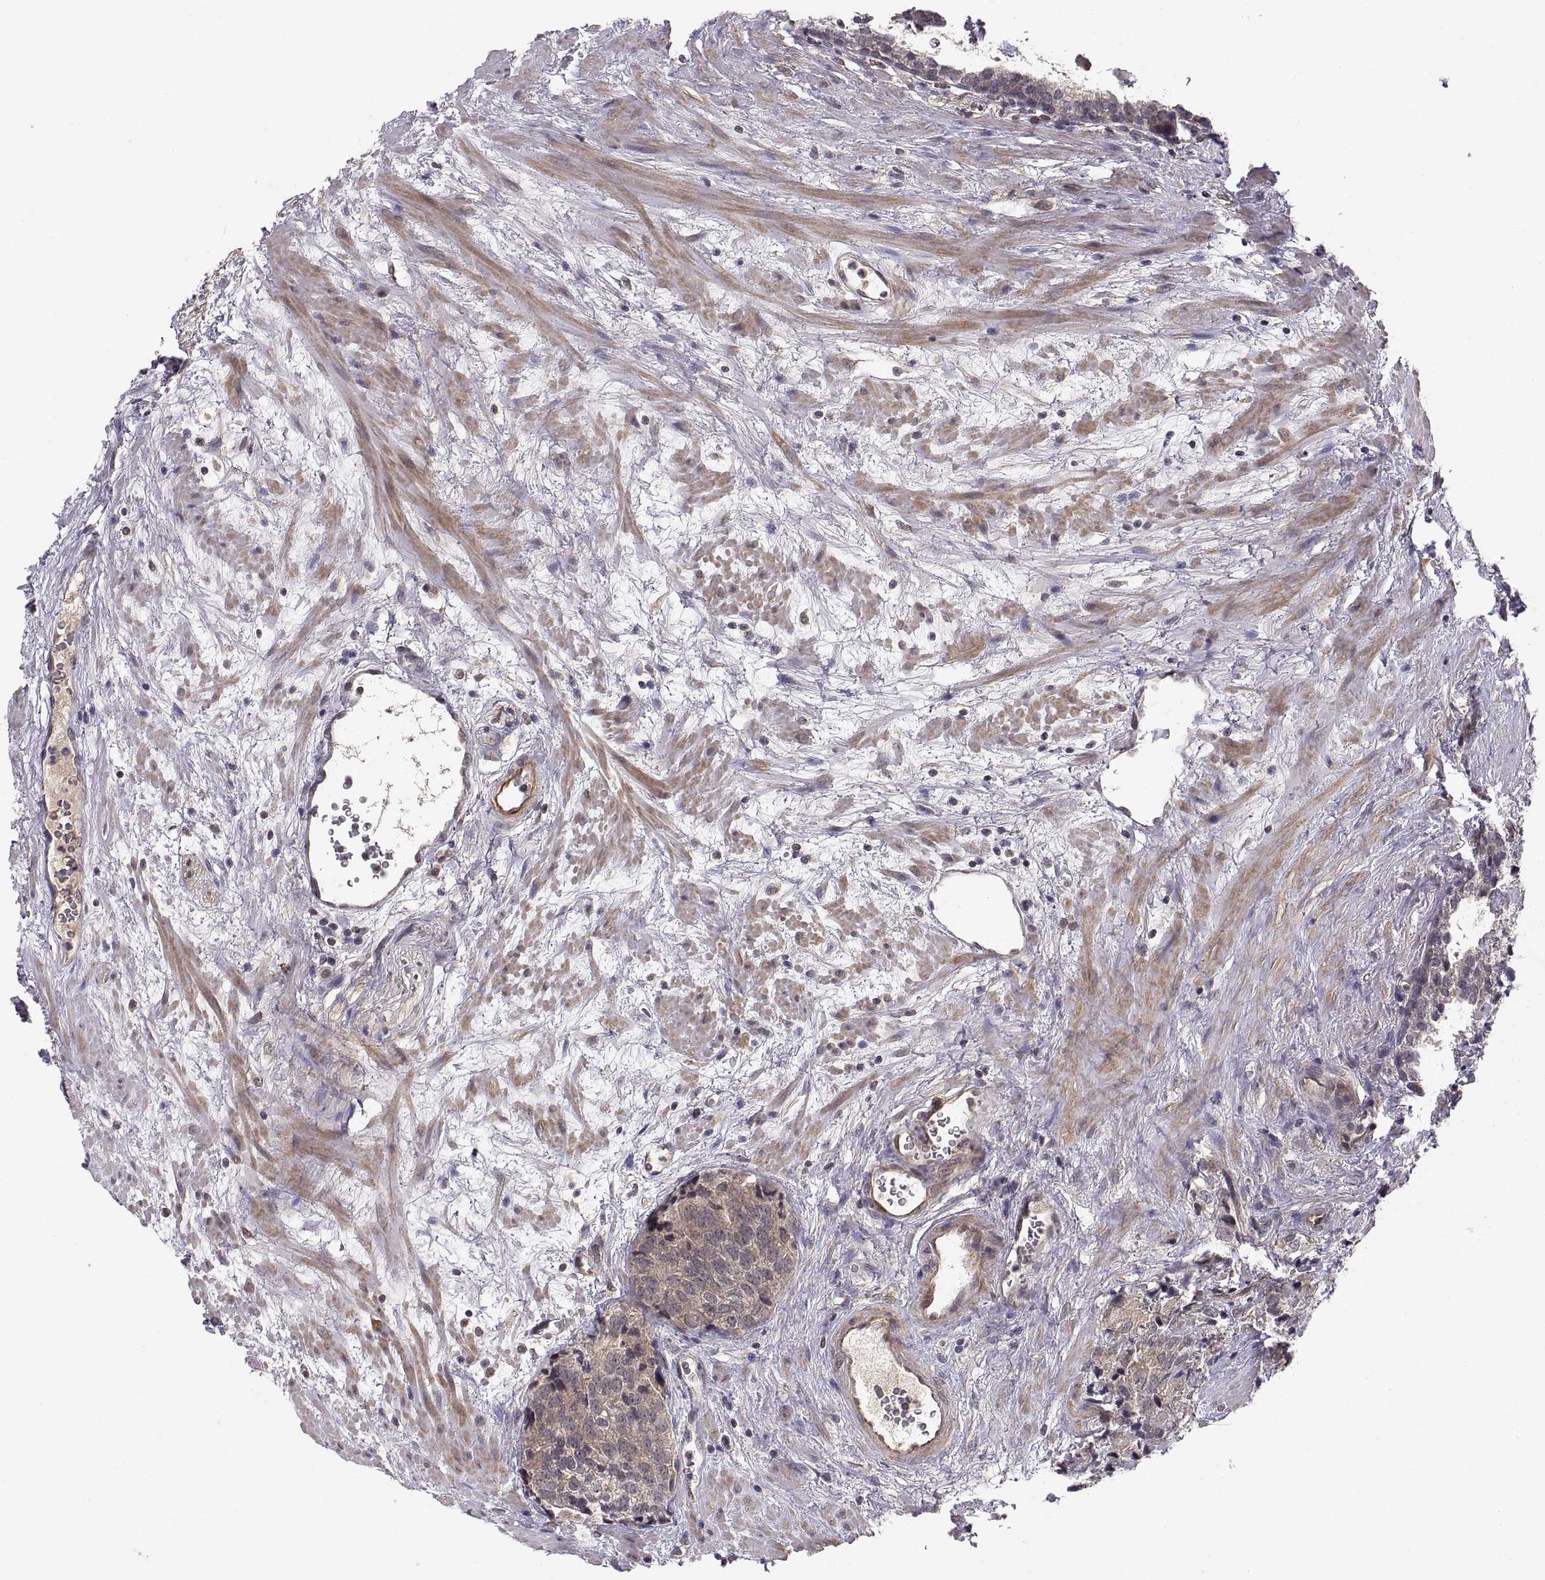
{"staining": {"intensity": "weak", "quantity": "25%-75%", "location": "cytoplasmic/membranous"}, "tissue": "prostate cancer", "cell_type": "Tumor cells", "image_type": "cancer", "snomed": [{"axis": "morphology", "description": "Adenocarcinoma, NOS"}, {"axis": "topography", "description": "Prostate and seminal vesicle, NOS"}], "caption": "The histopathology image displays staining of adenocarcinoma (prostate), revealing weak cytoplasmic/membranous protein positivity (brown color) within tumor cells.", "gene": "ABL2", "patient": {"sex": "male", "age": 63}}